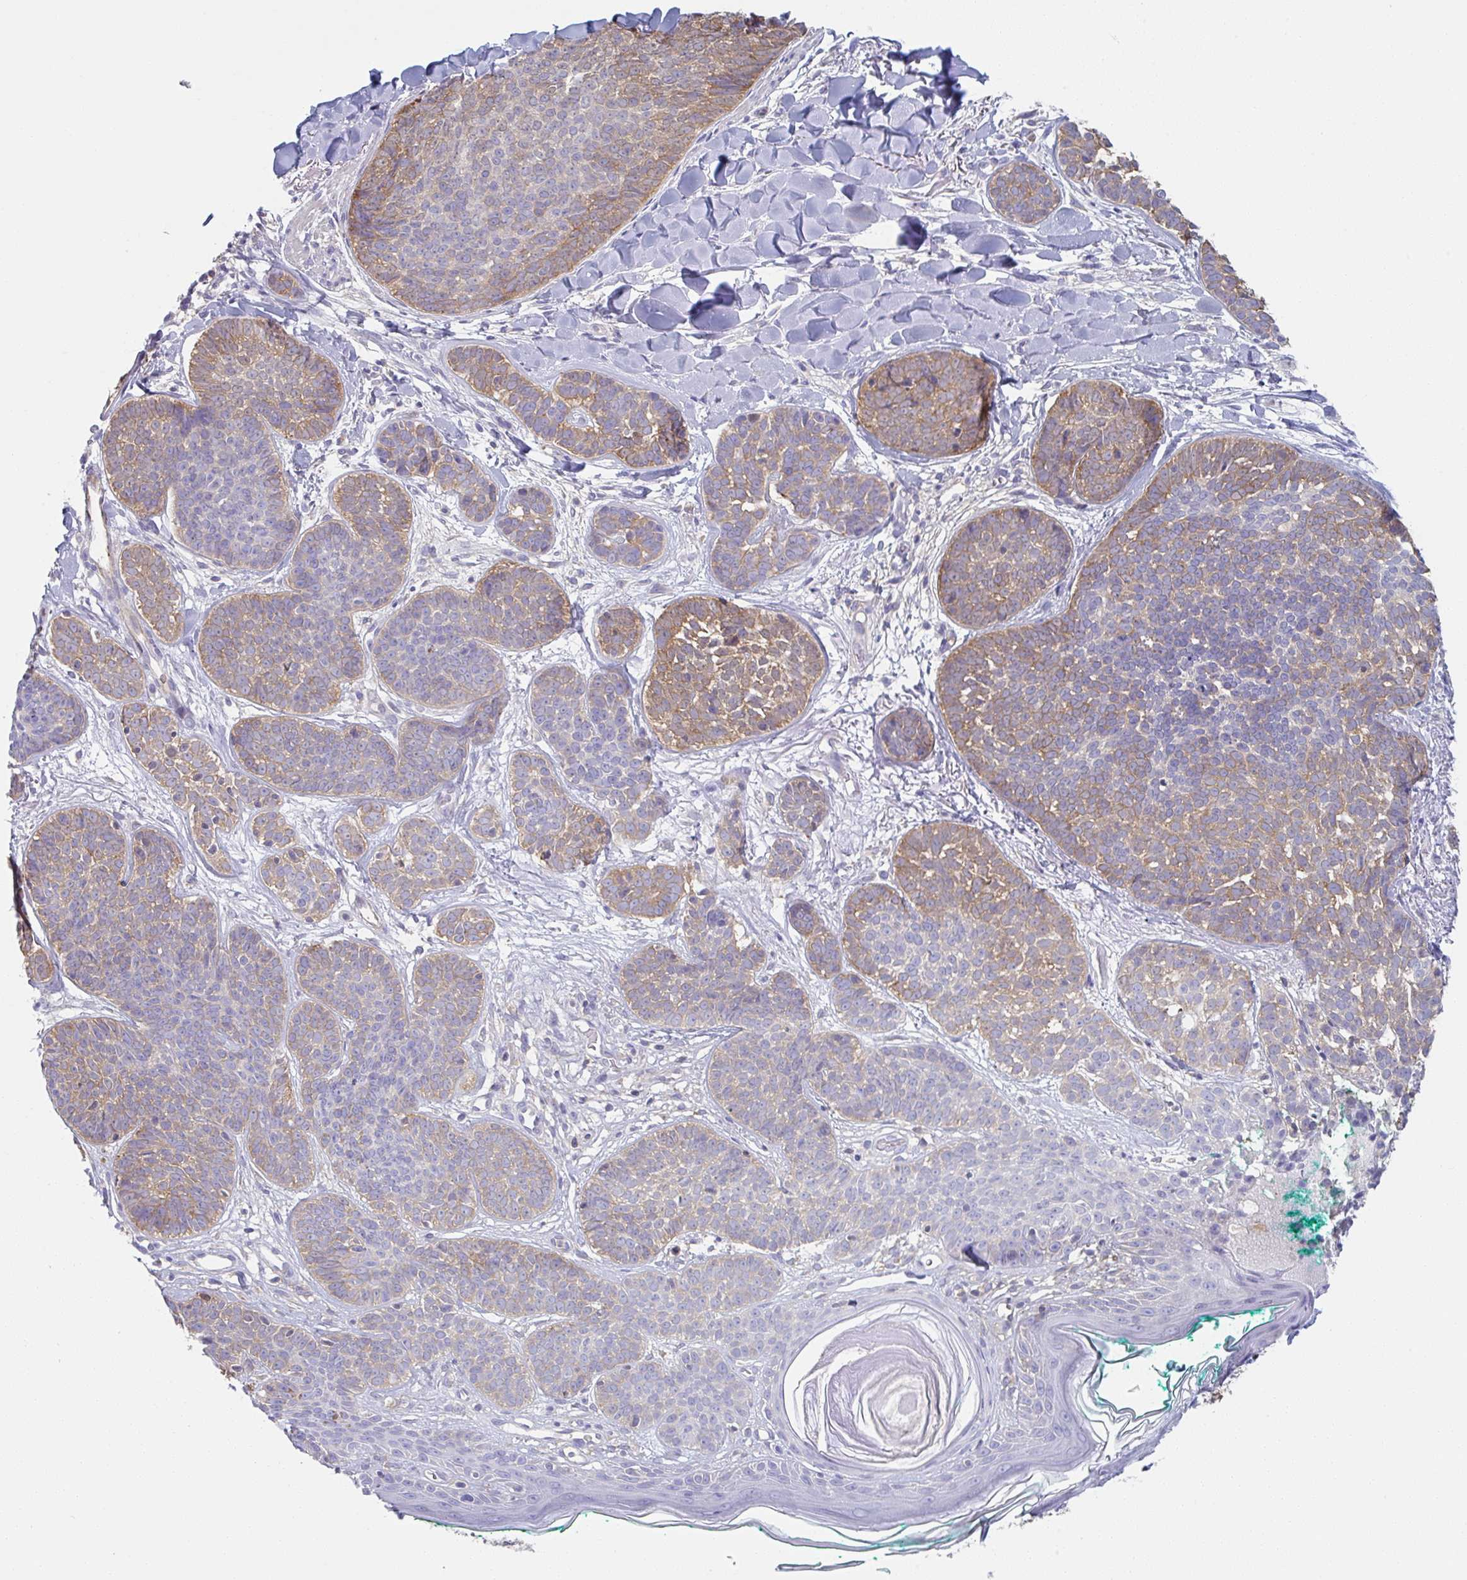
{"staining": {"intensity": "moderate", "quantity": "25%-75%", "location": "cytoplasmic/membranous"}, "tissue": "skin cancer", "cell_type": "Tumor cells", "image_type": "cancer", "snomed": [{"axis": "morphology", "description": "Basal cell carcinoma"}, {"axis": "topography", "description": "Skin"}, {"axis": "topography", "description": "Skin of neck"}, {"axis": "topography", "description": "Skin of shoulder"}, {"axis": "topography", "description": "Skin of back"}], "caption": "Immunohistochemistry of human skin basal cell carcinoma demonstrates medium levels of moderate cytoplasmic/membranous expression in about 25%-75% of tumor cells. (Brightfield microscopy of DAB IHC at high magnification).", "gene": "AMPD2", "patient": {"sex": "male", "age": 80}}